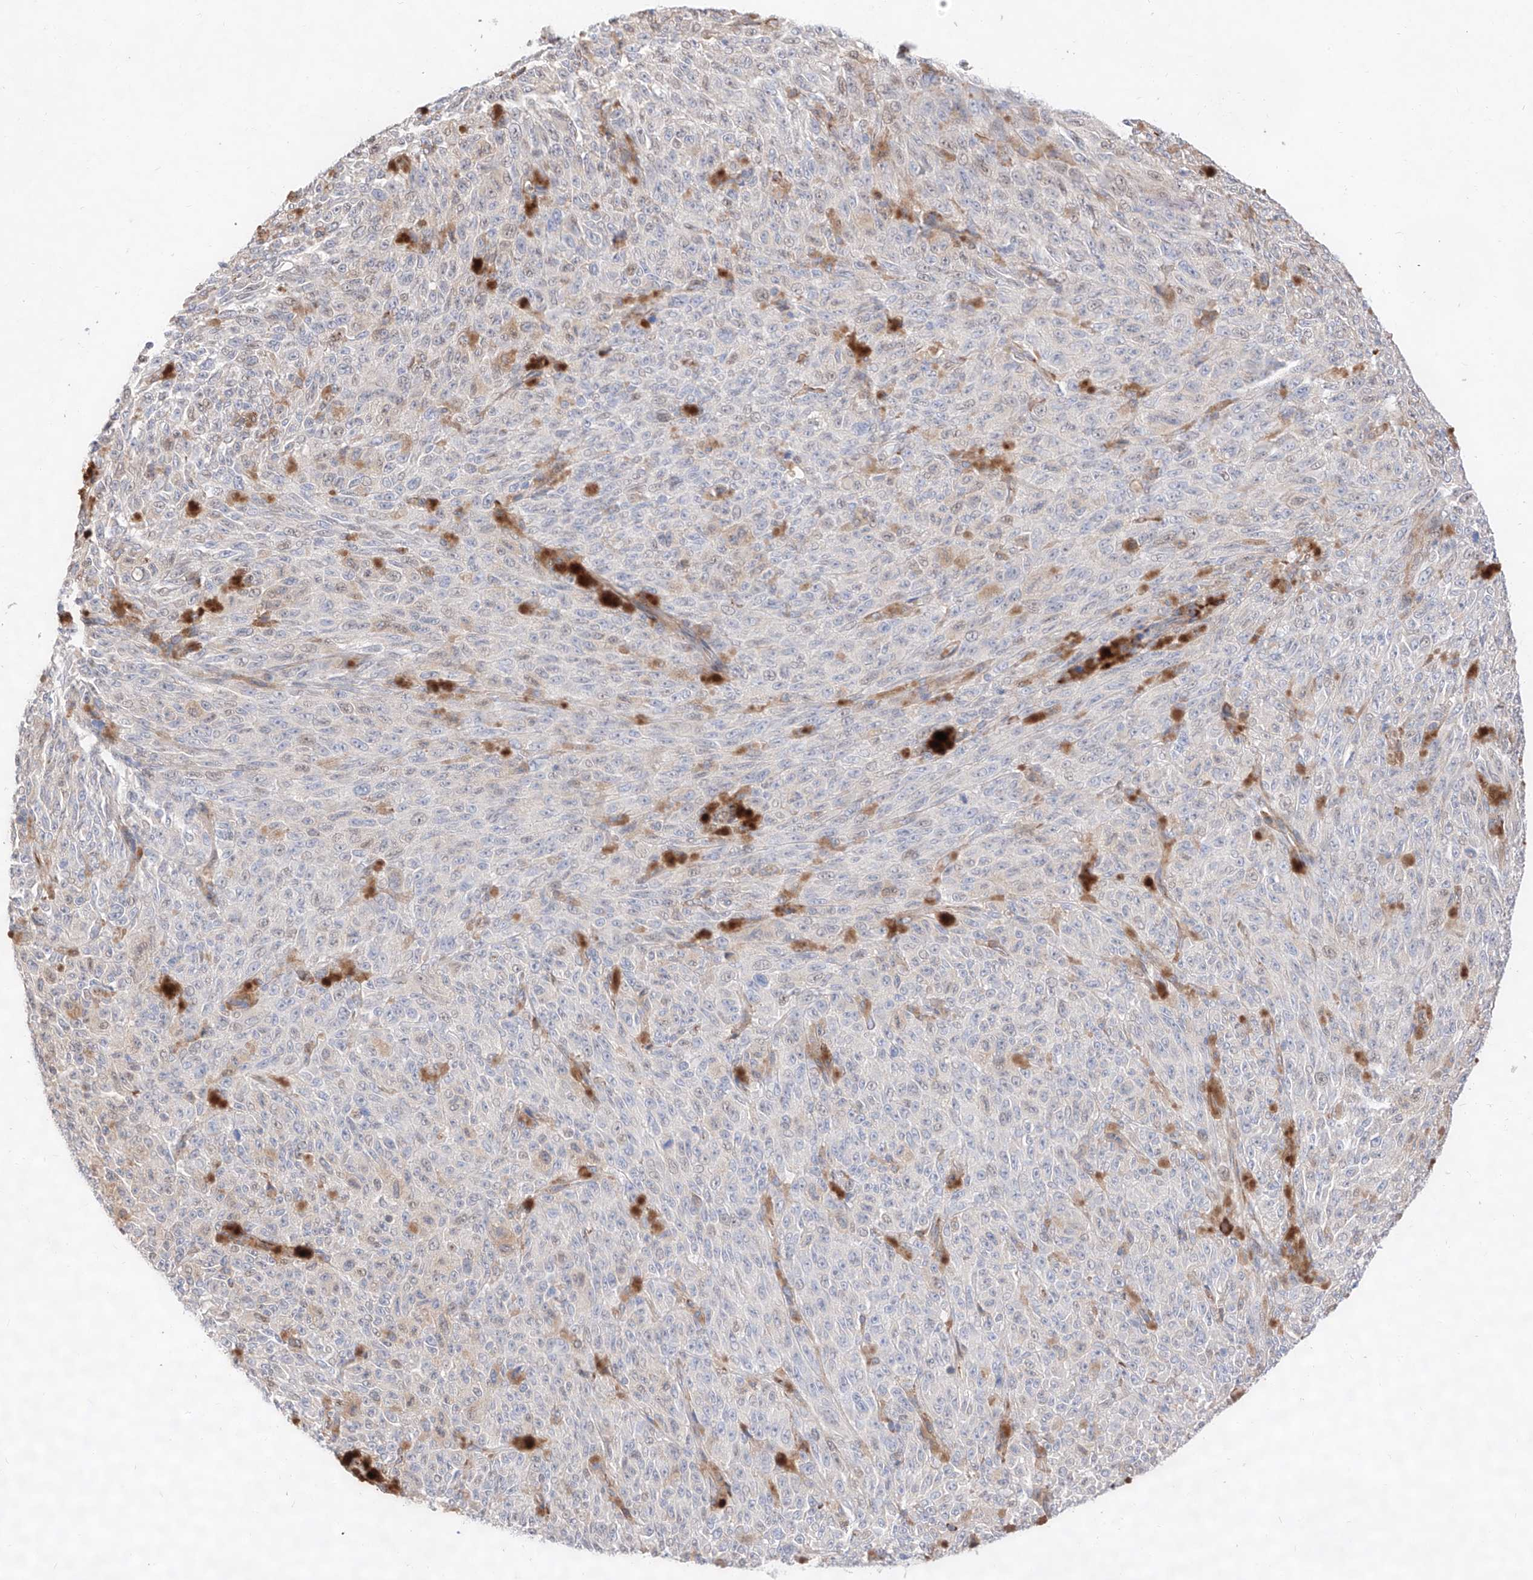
{"staining": {"intensity": "negative", "quantity": "none", "location": "none"}, "tissue": "melanoma", "cell_type": "Tumor cells", "image_type": "cancer", "snomed": [{"axis": "morphology", "description": "Malignant melanoma, NOS"}, {"axis": "topography", "description": "Skin"}], "caption": "Tumor cells show no significant protein staining in melanoma.", "gene": "ATP9B", "patient": {"sex": "female", "age": 82}}